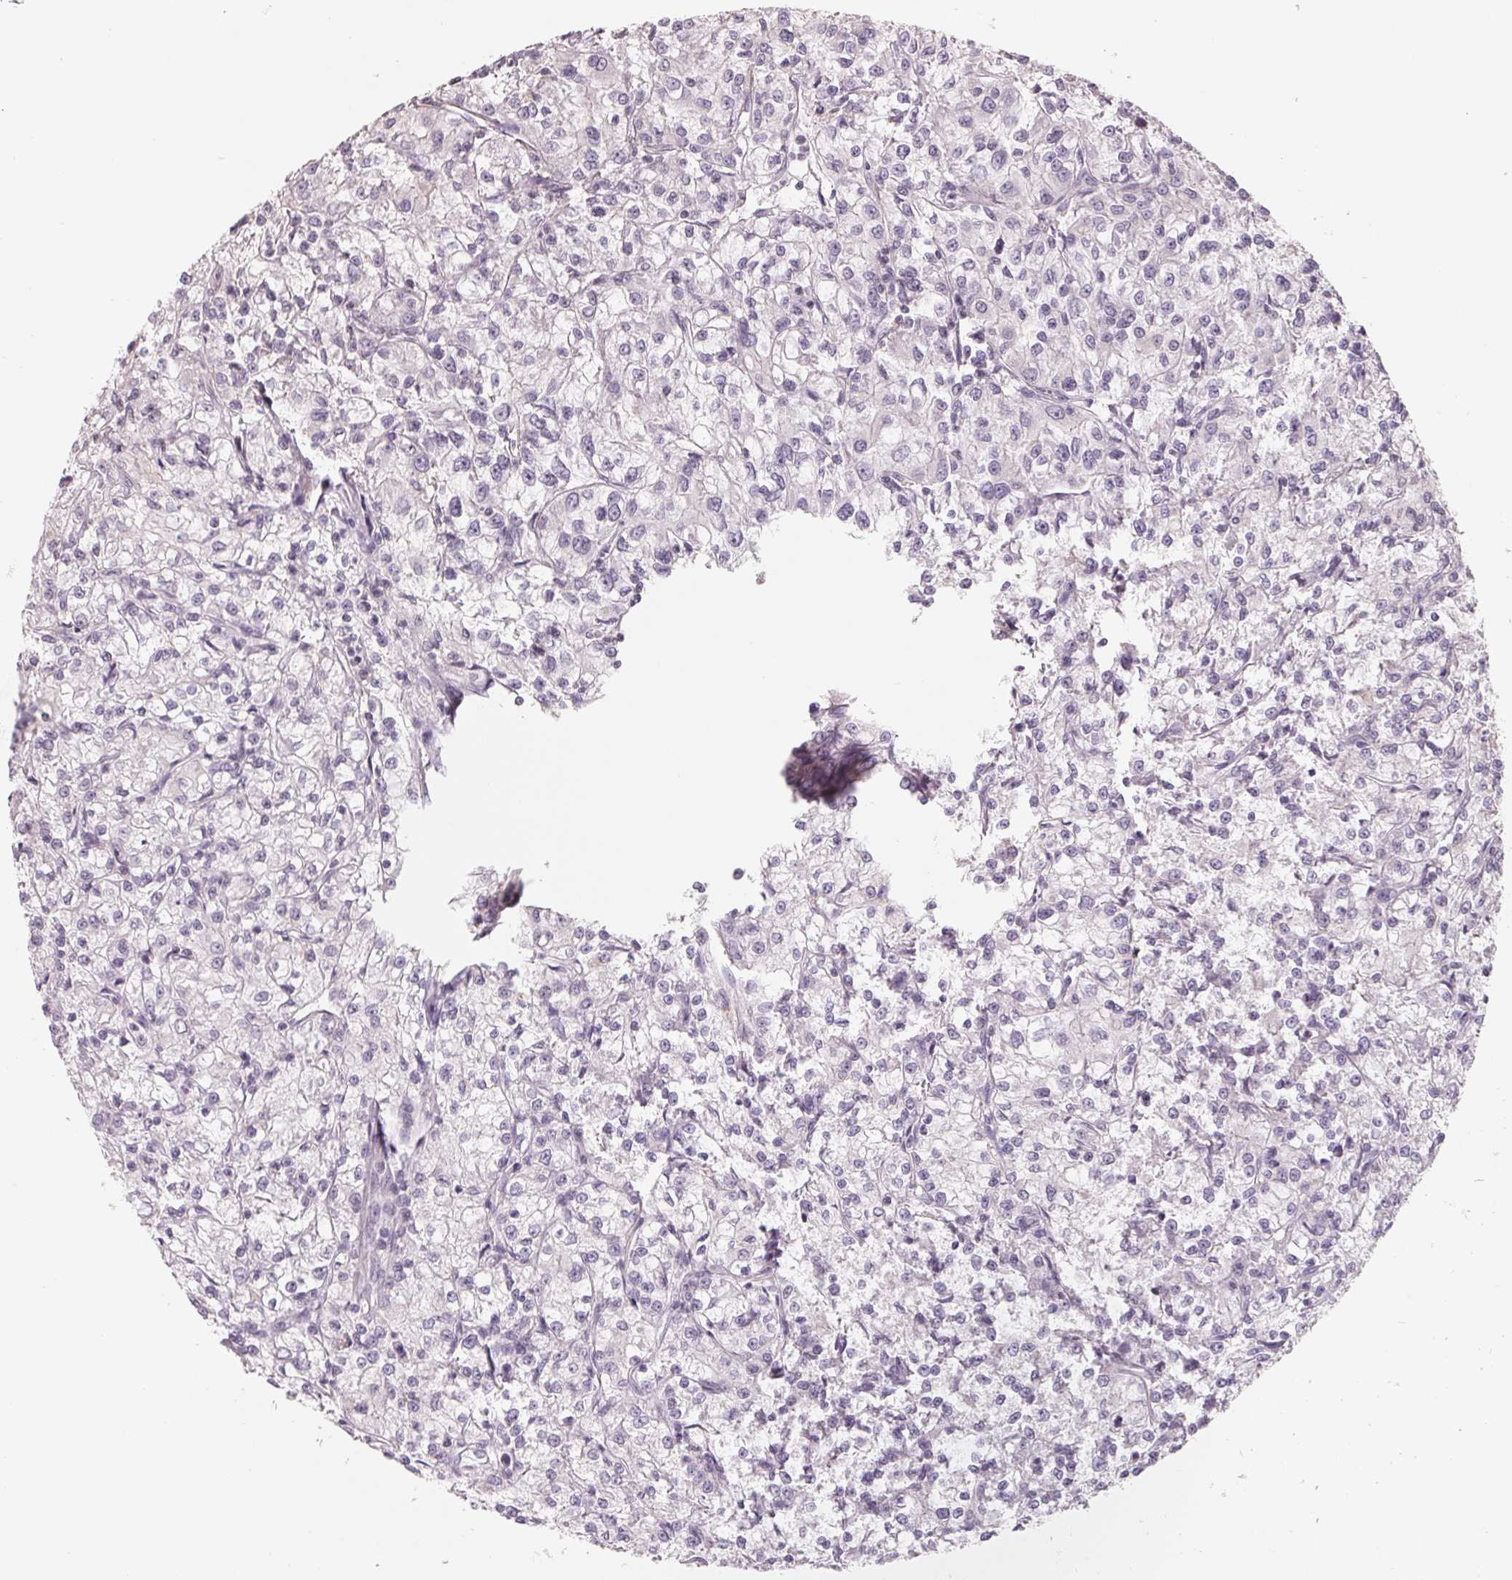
{"staining": {"intensity": "negative", "quantity": "none", "location": "none"}, "tissue": "renal cancer", "cell_type": "Tumor cells", "image_type": "cancer", "snomed": [{"axis": "morphology", "description": "Adenocarcinoma, NOS"}, {"axis": "topography", "description": "Kidney"}], "caption": "IHC image of neoplastic tissue: adenocarcinoma (renal) stained with DAB demonstrates no significant protein positivity in tumor cells.", "gene": "FTCD", "patient": {"sex": "female", "age": 59}}